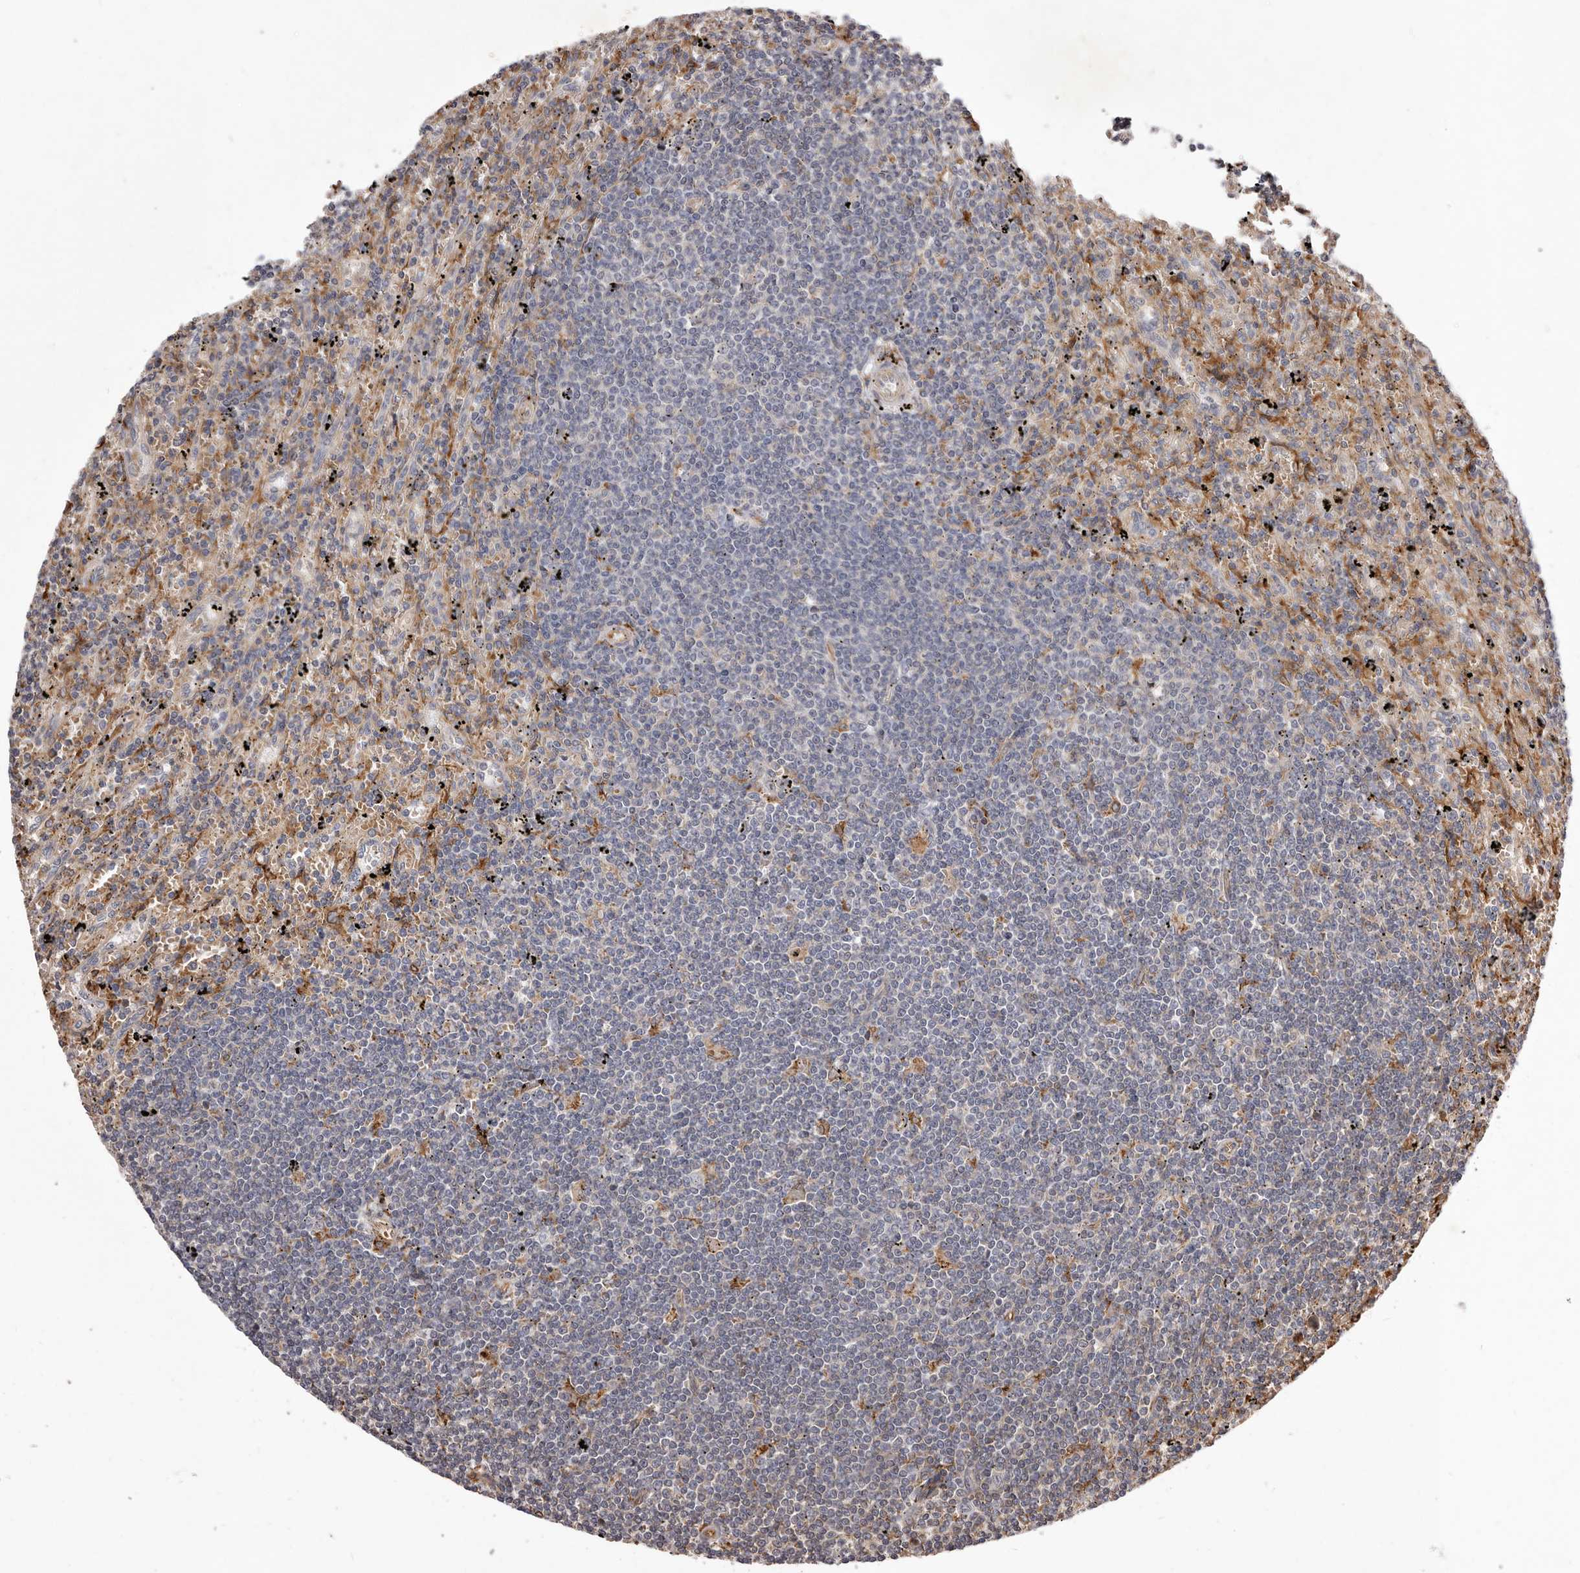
{"staining": {"intensity": "negative", "quantity": "none", "location": "none"}, "tissue": "lymphoma", "cell_type": "Tumor cells", "image_type": "cancer", "snomed": [{"axis": "morphology", "description": "Malignant lymphoma, non-Hodgkin's type, Low grade"}, {"axis": "topography", "description": "Spleen"}], "caption": "DAB (3,3'-diaminobenzidine) immunohistochemical staining of malignant lymphoma, non-Hodgkin's type (low-grade) exhibits no significant positivity in tumor cells.", "gene": "ALPK1", "patient": {"sex": "male", "age": 76}}